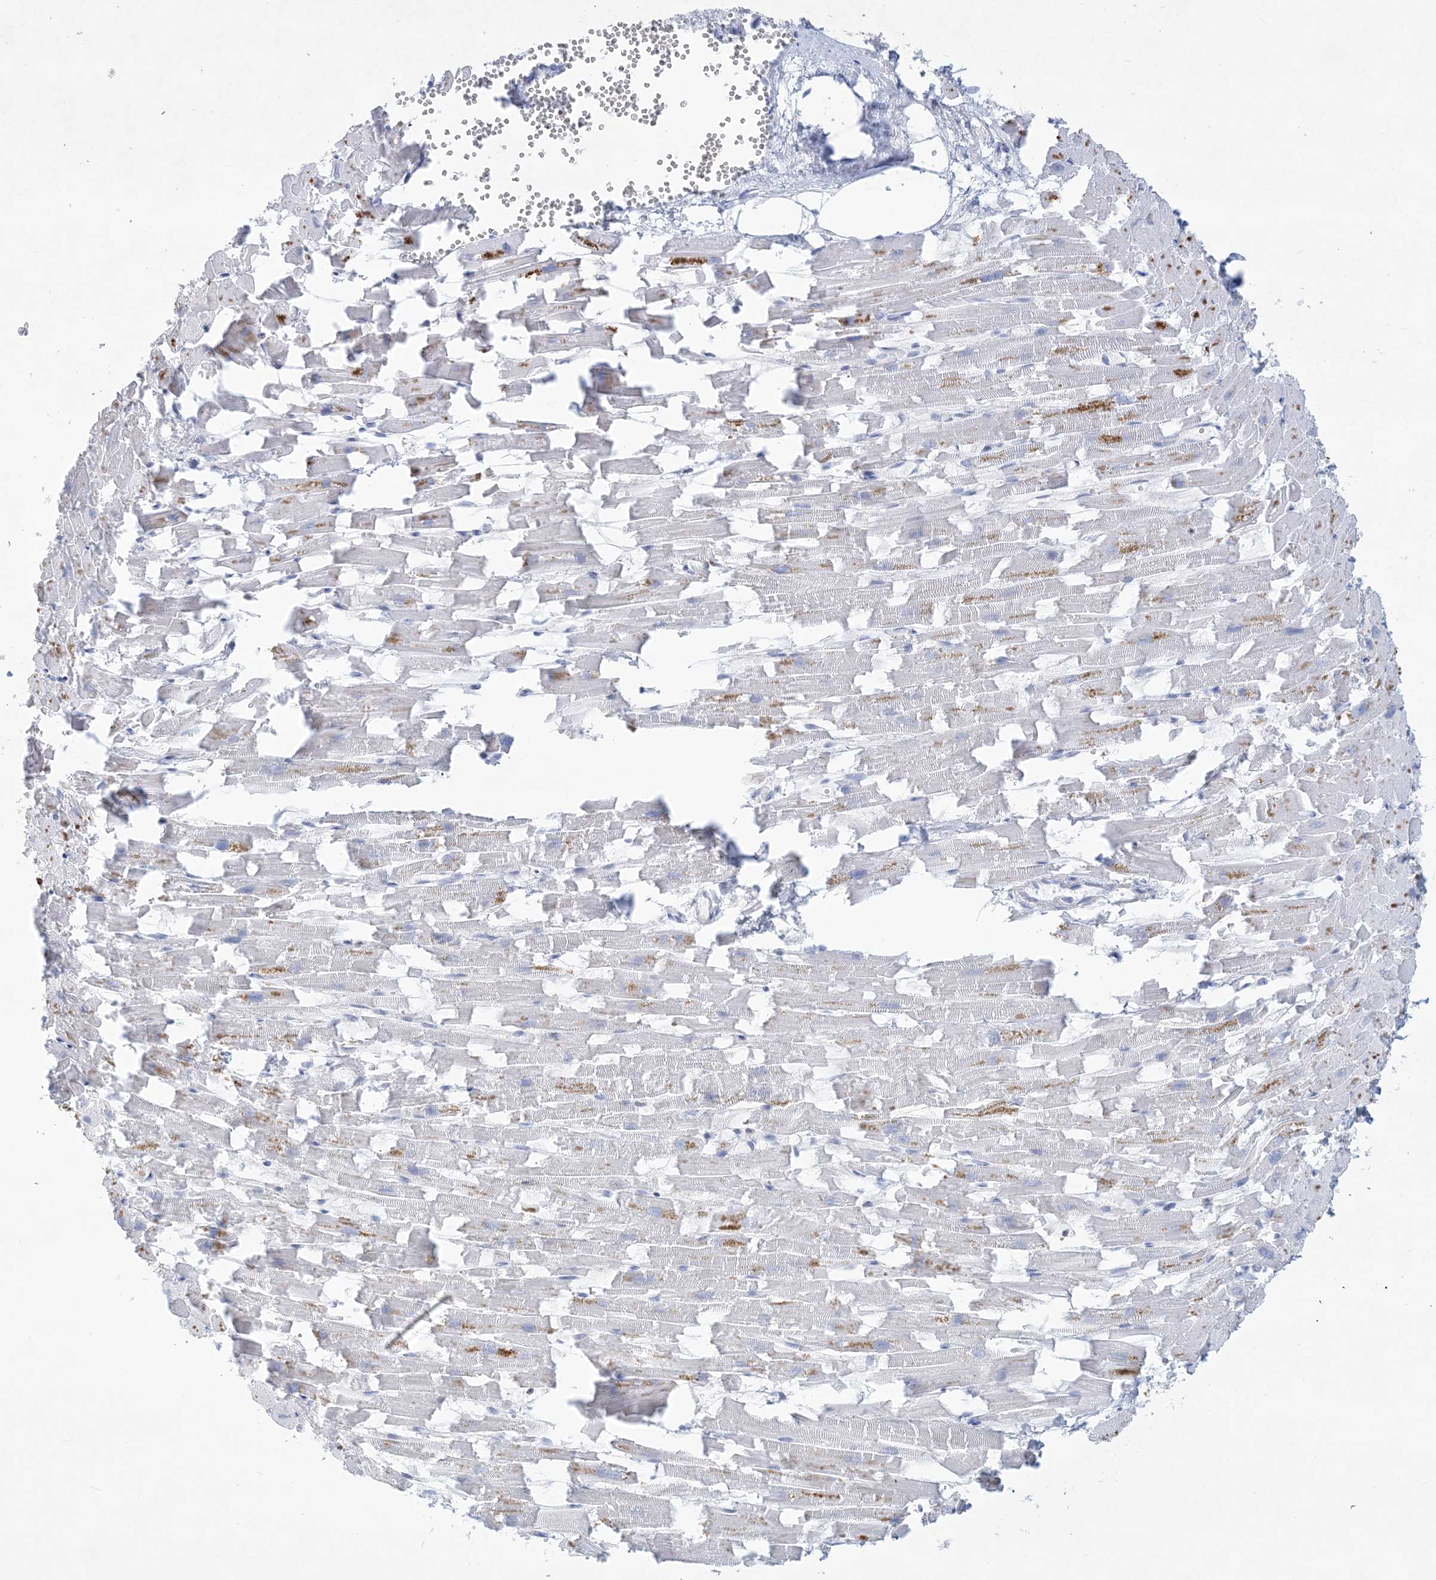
{"staining": {"intensity": "negative", "quantity": "none", "location": "none"}, "tissue": "heart muscle", "cell_type": "Cardiomyocytes", "image_type": "normal", "snomed": [{"axis": "morphology", "description": "Normal tissue, NOS"}, {"axis": "topography", "description": "Heart"}], "caption": "DAB immunohistochemical staining of unremarkable human heart muscle shows no significant positivity in cardiomyocytes. (DAB (3,3'-diaminobenzidine) IHC, high magnification).", "gene": "PSD4", "patient": {"sex": "female", "age": 64}}